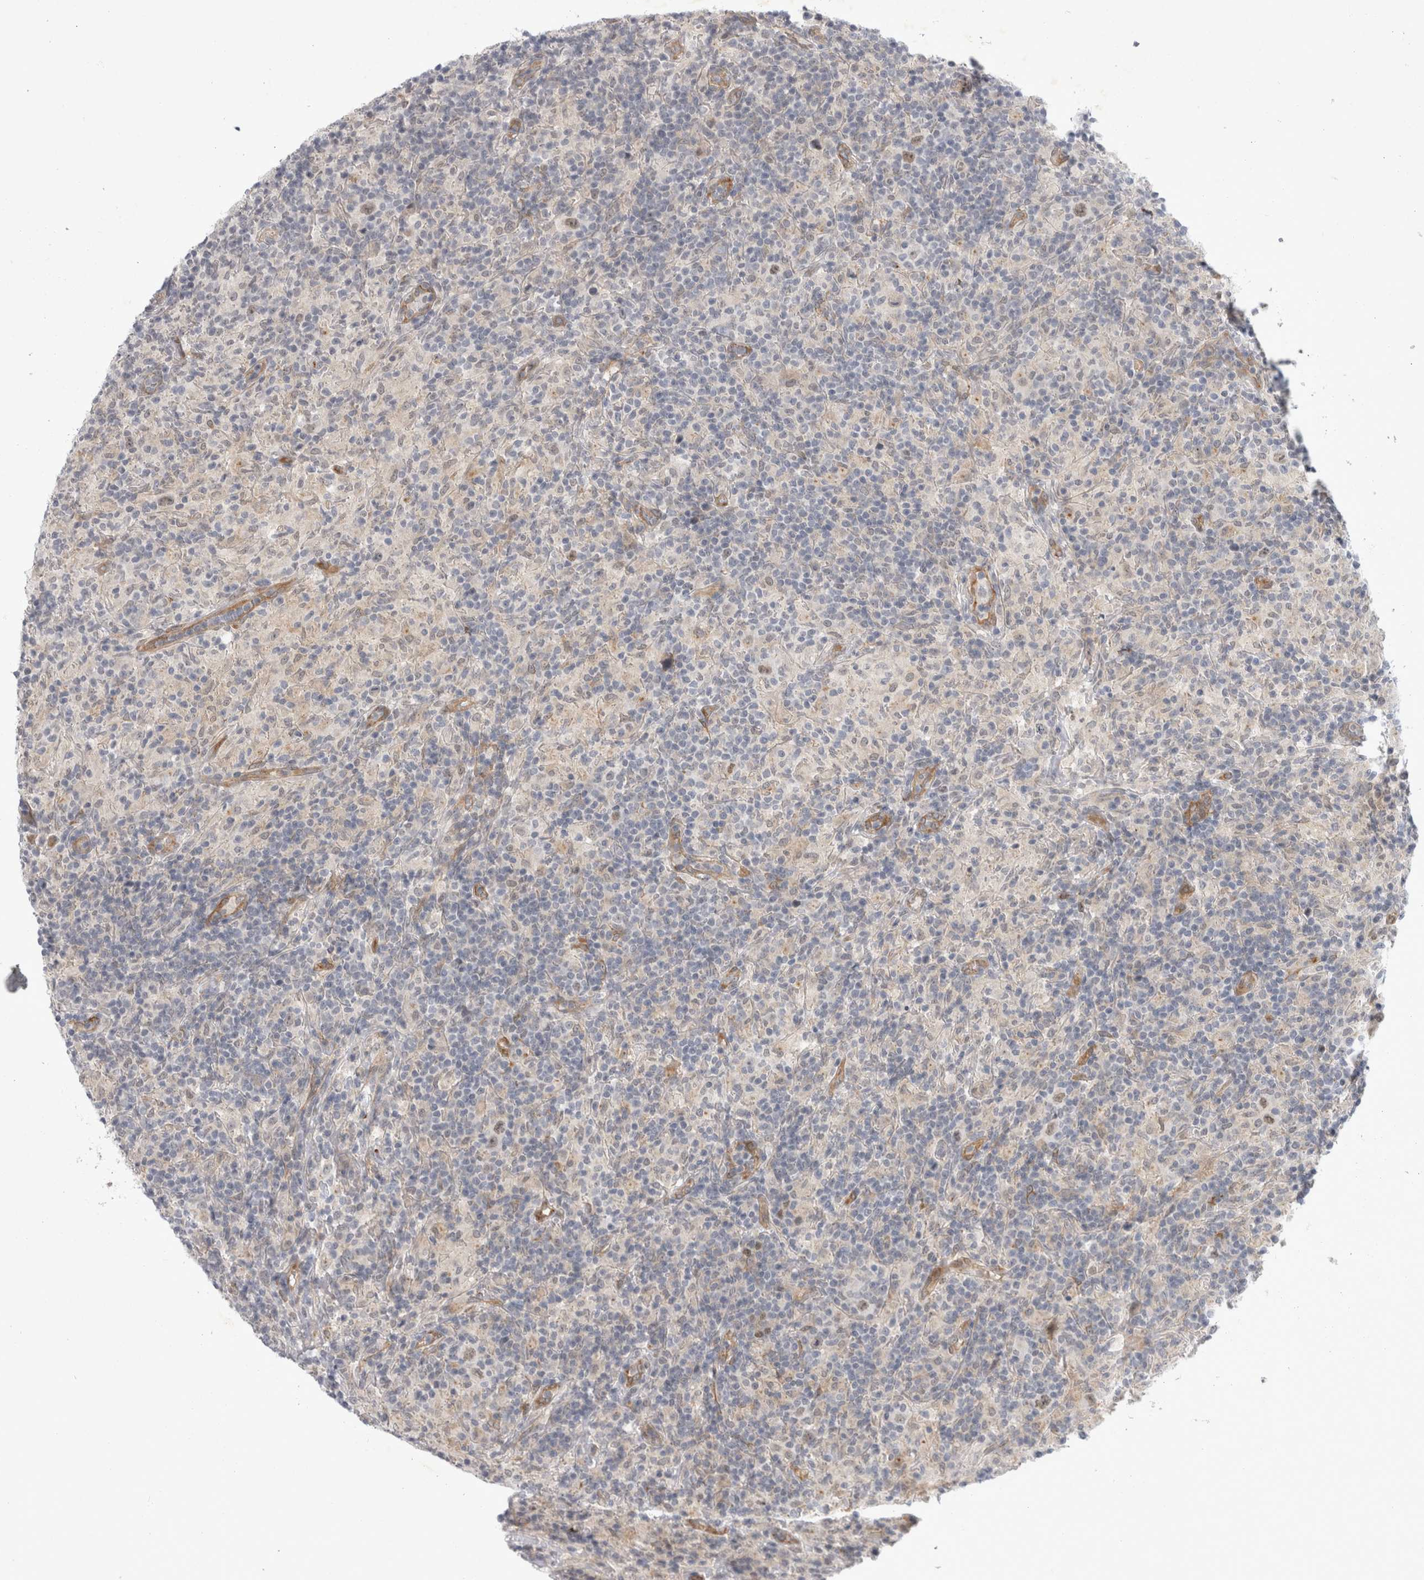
{"staining": {"intensity": "weak", "quantity": ">75%", "location": "nuclear"}, "tissue": "lymphoma", "cell_type": "Tumor cells", "image_type": "cancer", "snomed": [{"axis": "morphology", "description": "Hodgkin's disease, NOS"}, {"axis": "topography", "description": "Lymph node"}], "caption": "The immunohistochemical stain labels weak nuclear staining in tumor cells of lymphoma tissue.", "gene": "PARP11", "patient": {"sex": "male", "age": 70}}